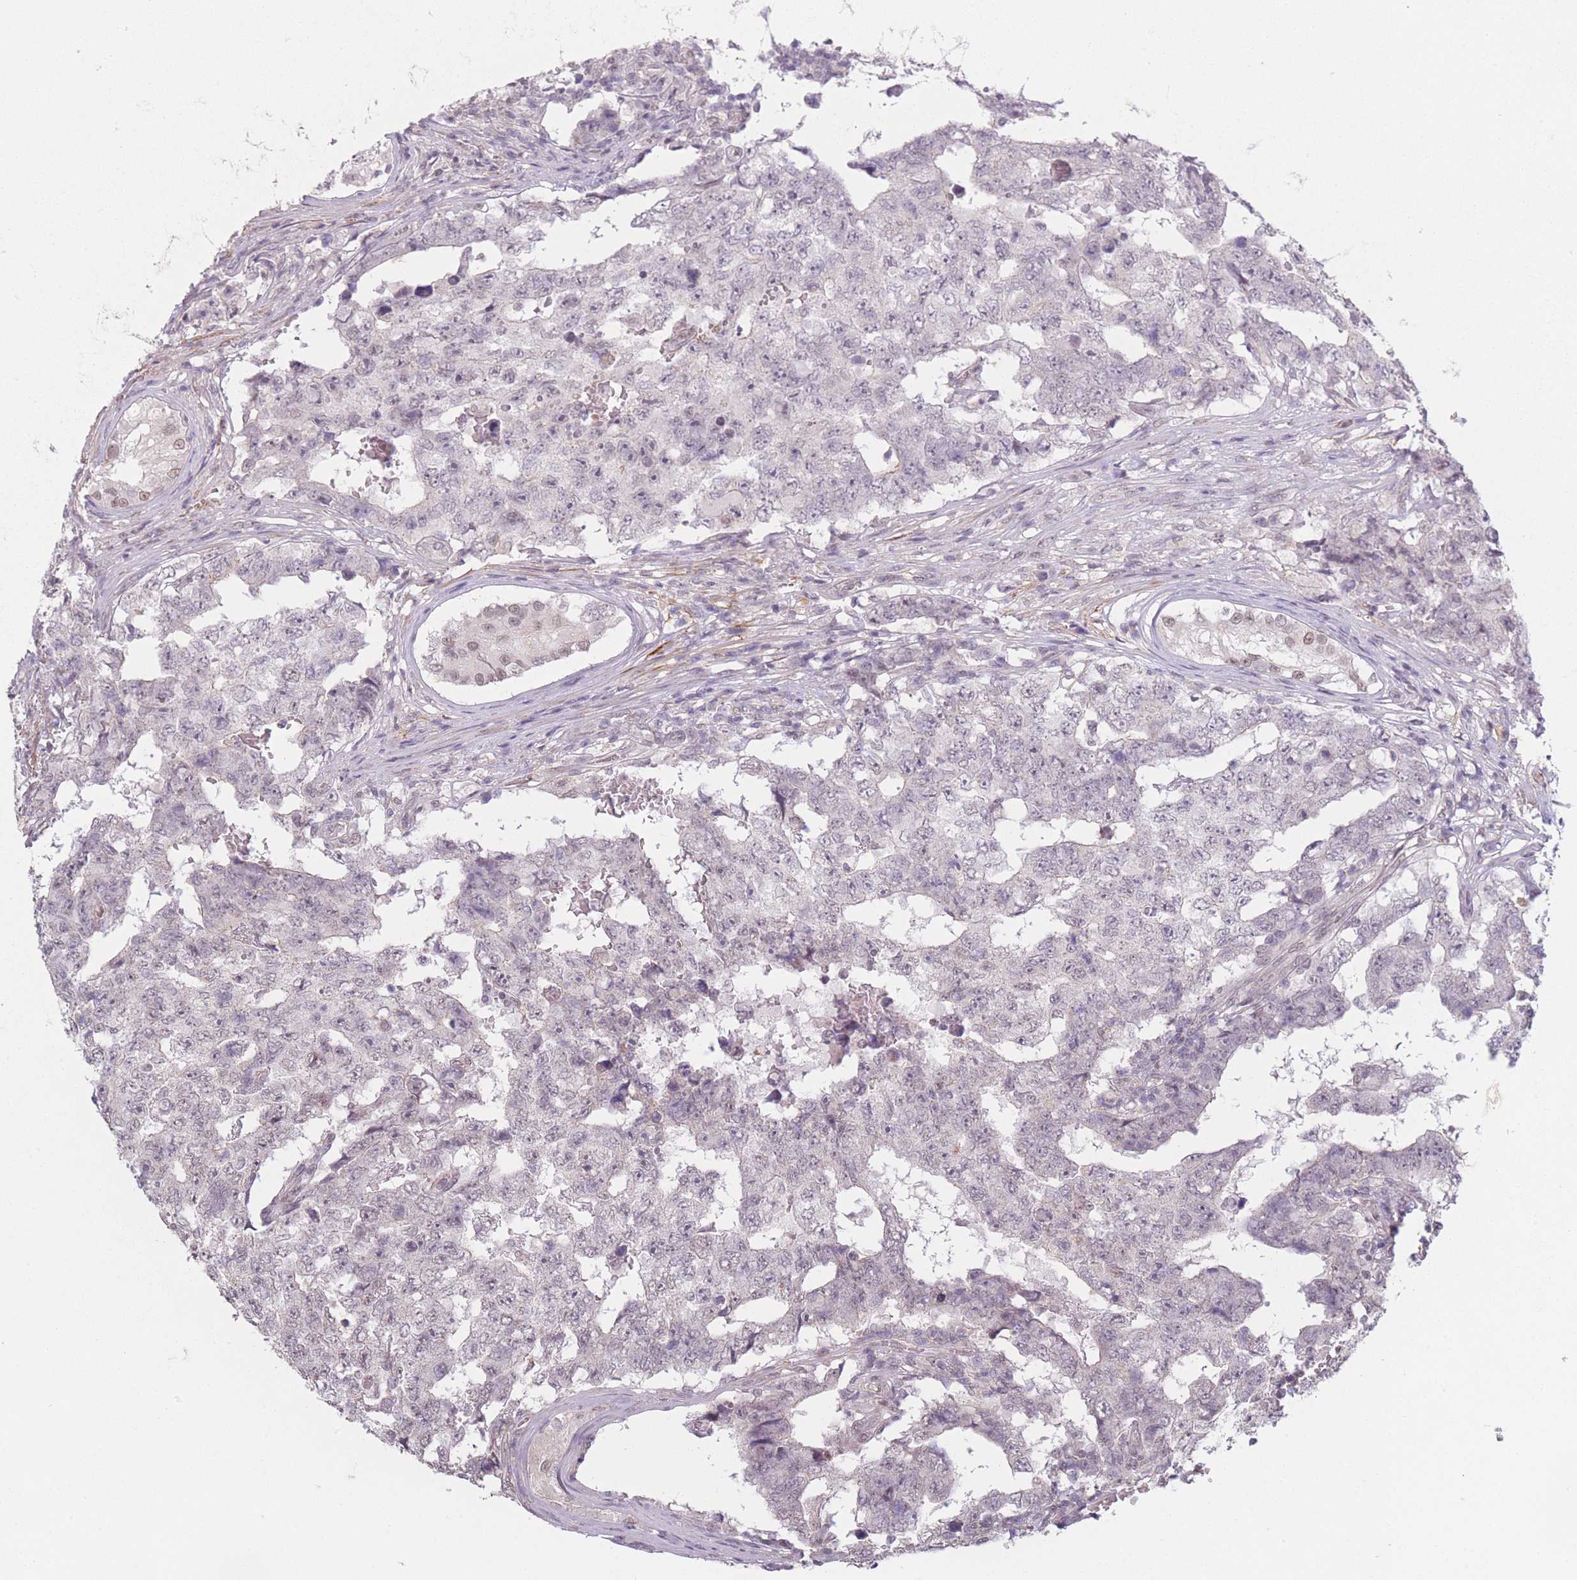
{"staining": {"intensity": "negative", "quantity": "none", "location": "none"}, "tissue": "testis cancer", "cell_type": "Tumor cells", "image_type": "cancer", "snomed": [{"axis": "morphology", "description": "Carcinoma, Embryonal, NOS"}, {"axis": "topography", "description": "Testis"}], "caption": "A high-resolution image shows immunohistochemistry staining of testis cancer (embryonal carcinoma), which shows no significant staining in tumor cells.", "gene": "SIN3B", "patient": {"sex": "male", "age": 25}}